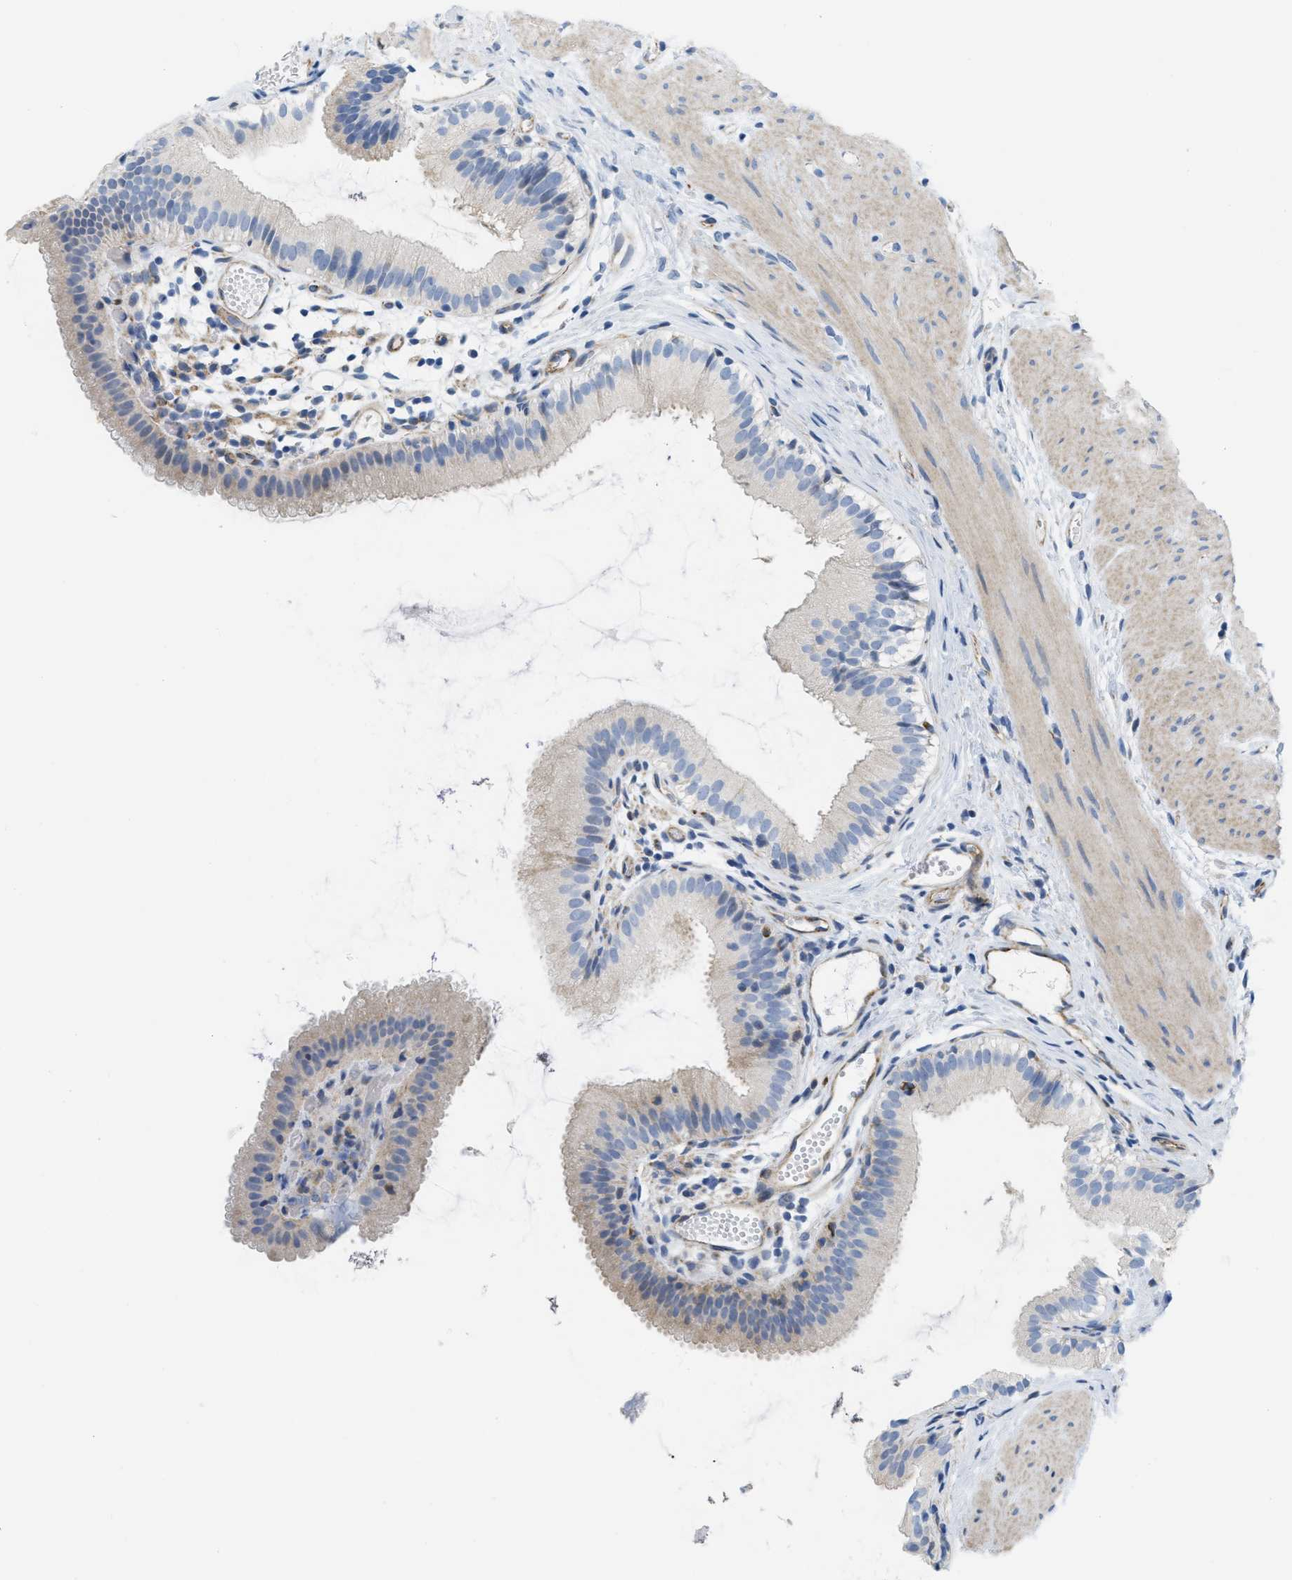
{"staining": {"intensity": "weak", "quantity": "<25%", "location": "cytoplasmic/membranous"}, "tissue": "gallbladder", "cell_type": "Glandular cells", "image_type": "normal", "snomed": [{"axis": "morphology", "description": "Normal tissue, NOS"}, {"axis": "topography", "description": "Gallbladder"}], "caption": "This micrograph is of benign gallbladder stained with IHC to label a protein in brown with the nuclei are counter-stained blue. There is no staining in glandular cells.", "gene": "SLC12A1", "patient": {"sex": "female", "age": 26}}